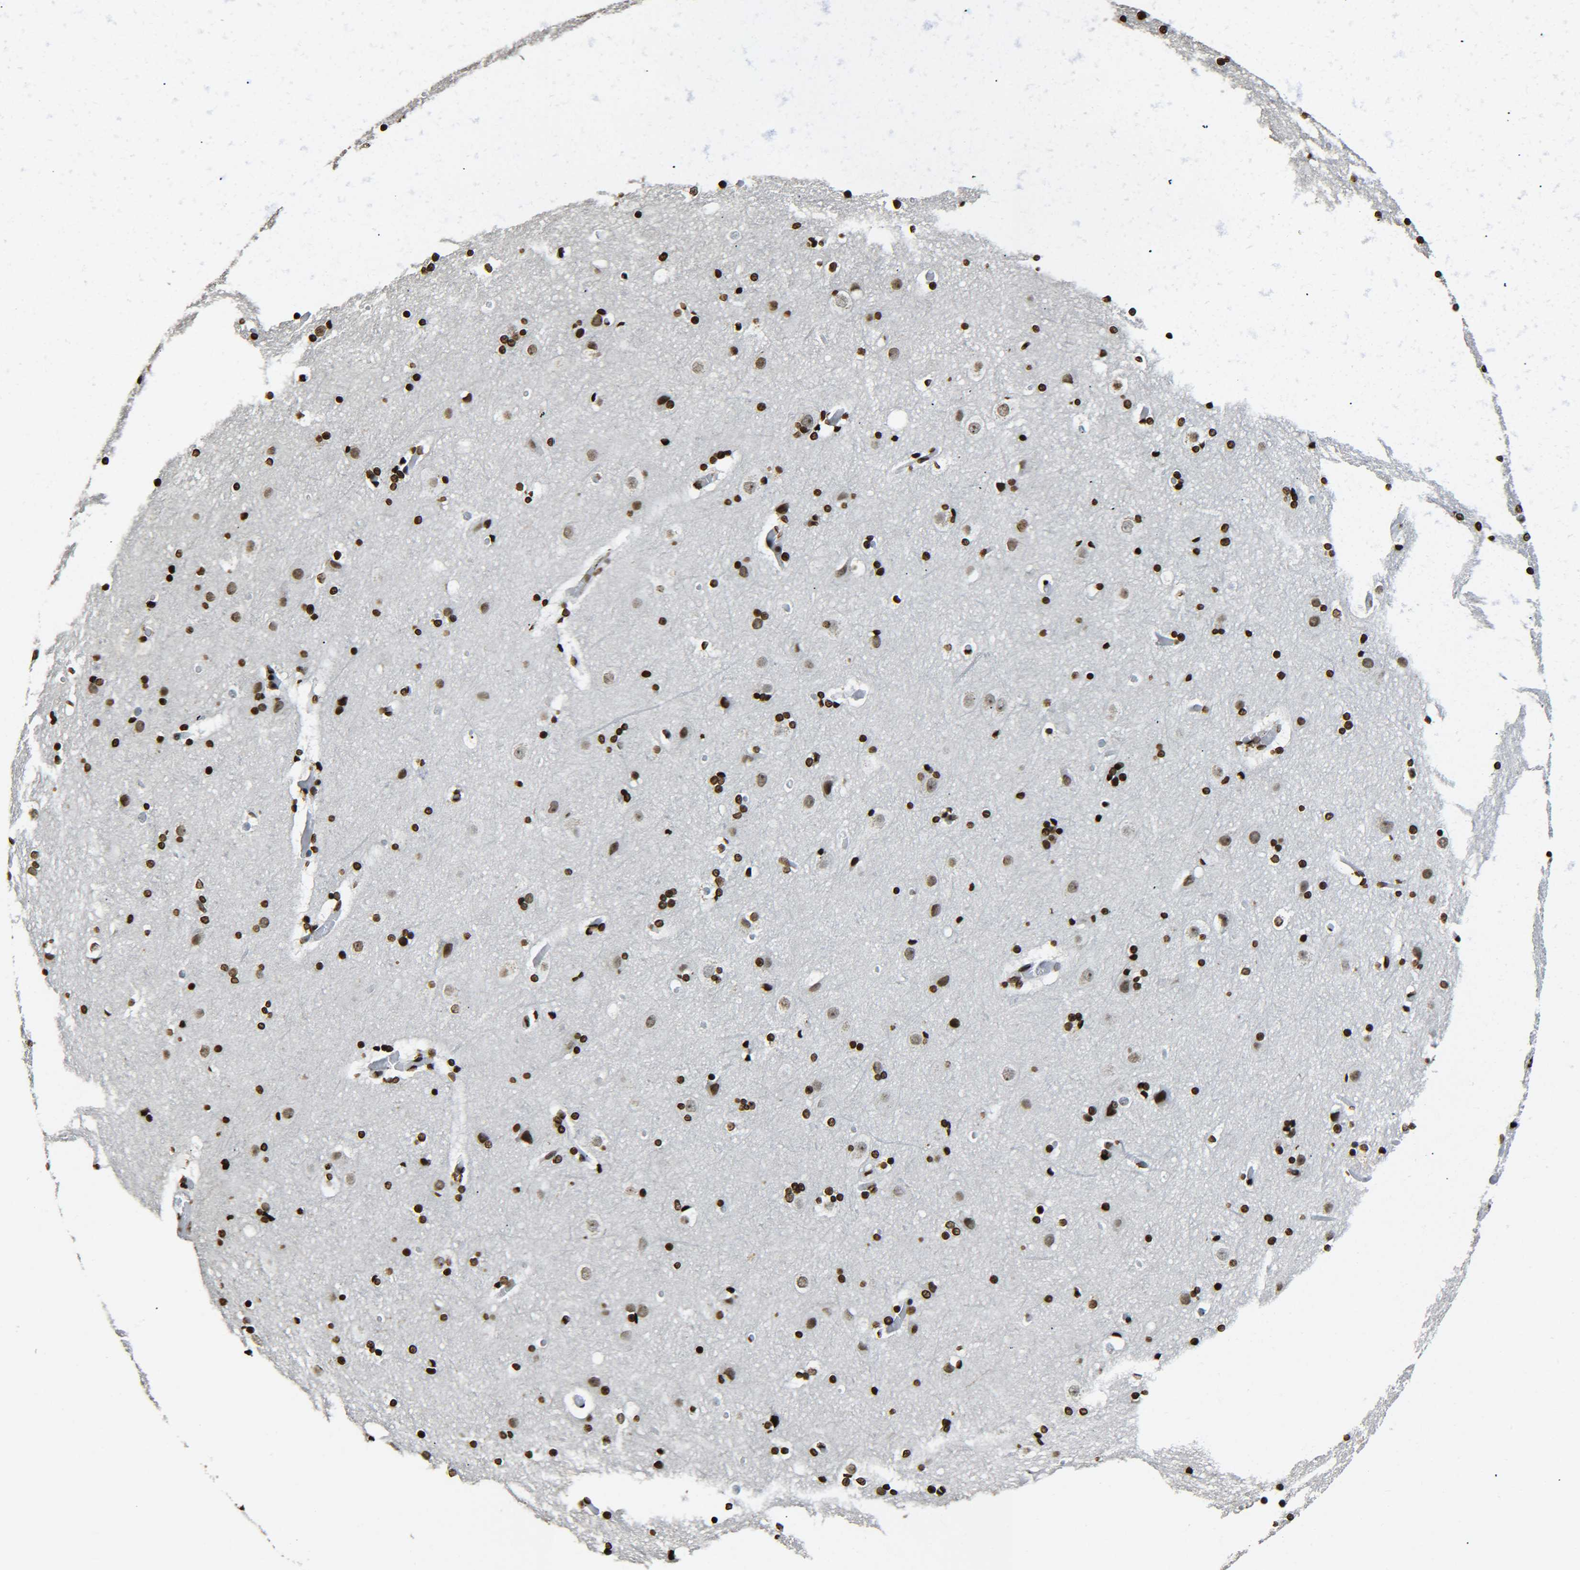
{"staining": {"intensity": "weak", "quantity": "25%-75%", "location": "nuclear"}, "tissue": "cerebral cortex", "cell_type": "Endothelial cells", "image_type": "normal", "snomed": [{"axis": "morphology", "description": "Normal tissue, NOS"}, {"axis": "topography", "description": "Cerebral cortex"}], "caption": "Protein expression analysis of unremarkable human cerebral cortex reveals weak nuclear positivity in about 25%-75% of endothelial cells.", "gene": "H4C16", "patient": {"sex": "male", "age": 57}}